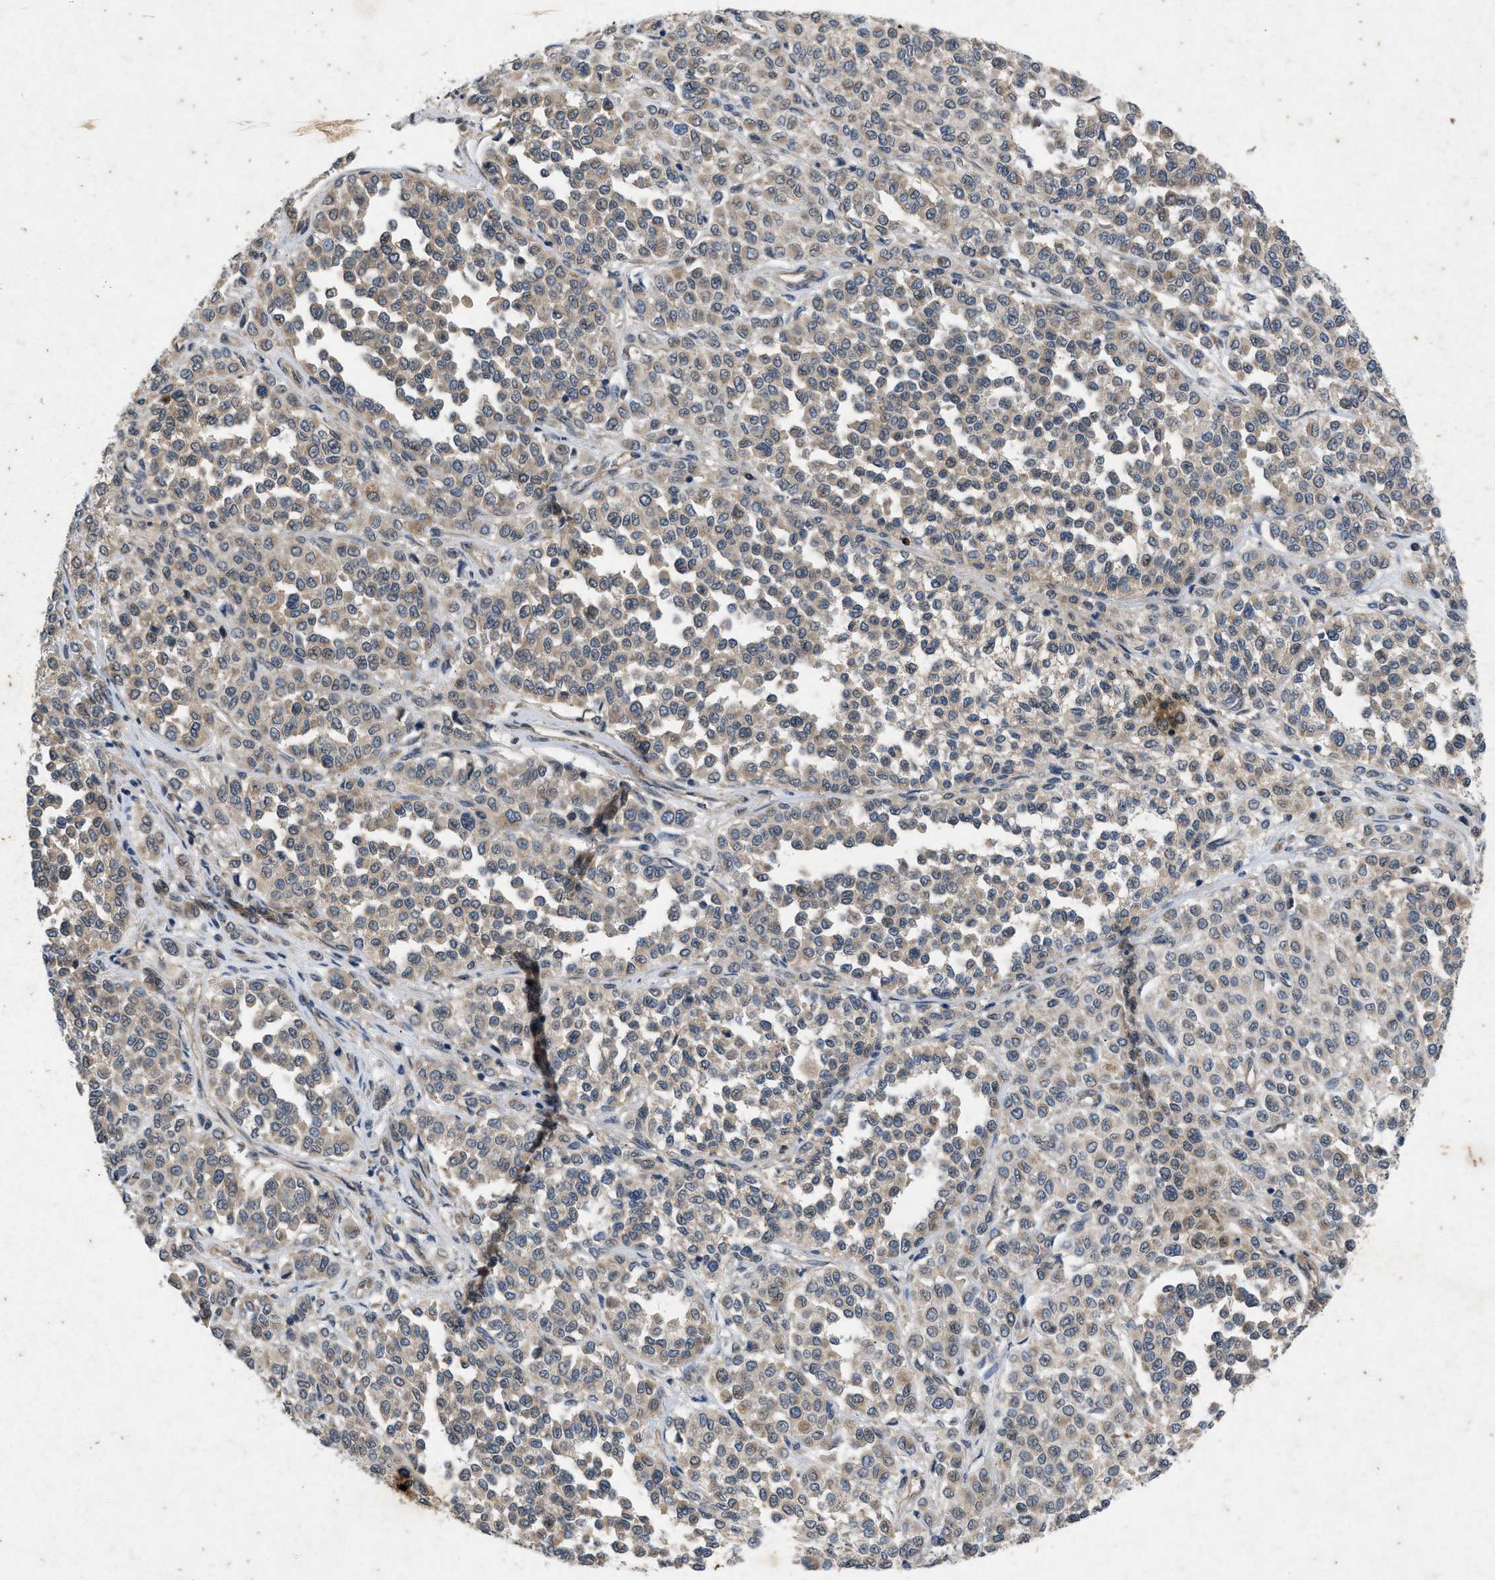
{"staining": {"intensity": "weak", "quantity": ">75%", "location": "cytoplasmic/membranous"}, "tissue": "melanoma", "cell_type": "Tumor cells", "image_type": "cancer", "snomed": [{"axis": "morphology", "description": "Malignant melanoma, Metastatic site"}, {"axis": "topography", "description": "Pancreas"}], "caption": "Tumor cells exhibit low levels of weak cytoplasmic/membranous positivity in approximately >75% of cells in malignant melanoma (metastatic site). (DAB = brown stain, brightfield microscopy at high magnification).", "gene": "PRKG2", "patient": {"sex": "female", "age": 30}}